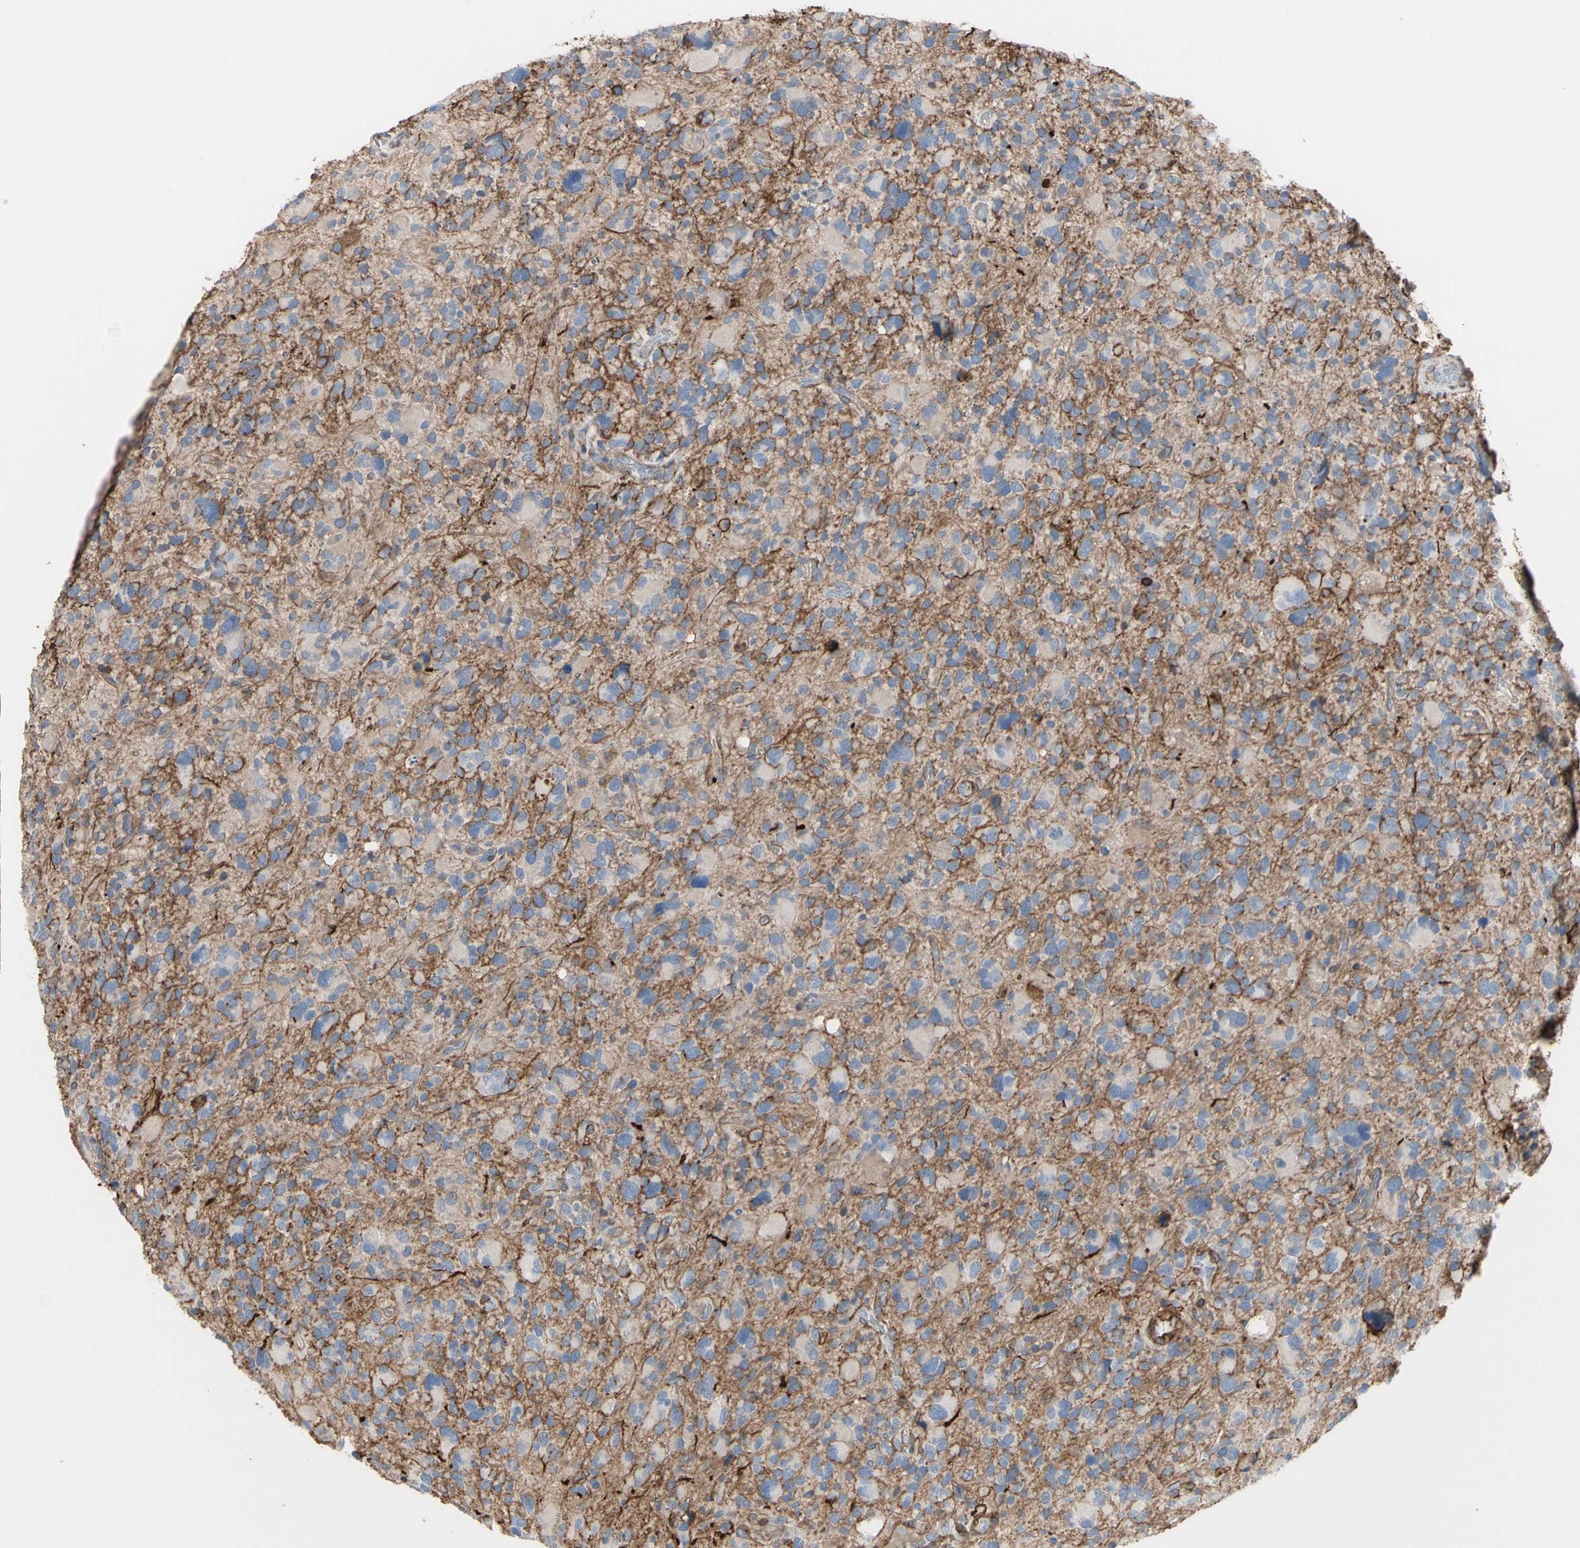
{"staining": {"intensity": "weak", "quantity": ">75%", "location": "cytoplasmic/membranous"}, "tissue": "glioma", "cell_type": "Tumor cells", "image_type": "cancer", "snomed": [{"axis": "morphology", "description": "Glioma, malignant, High grade"}, {"axis": "topography", "description": "Brain"}], "caption": "The immunohistochemical stain highlights weak cytoplasmic/membranous positivity in tumor cells of glioma tissue. Using DAB (brown) and hematoxylin (blue) stains, captured at high magnification using brightfield microscopy.", "gene": "ANXA6", "patient": {"sex": "male", "age": 48}}